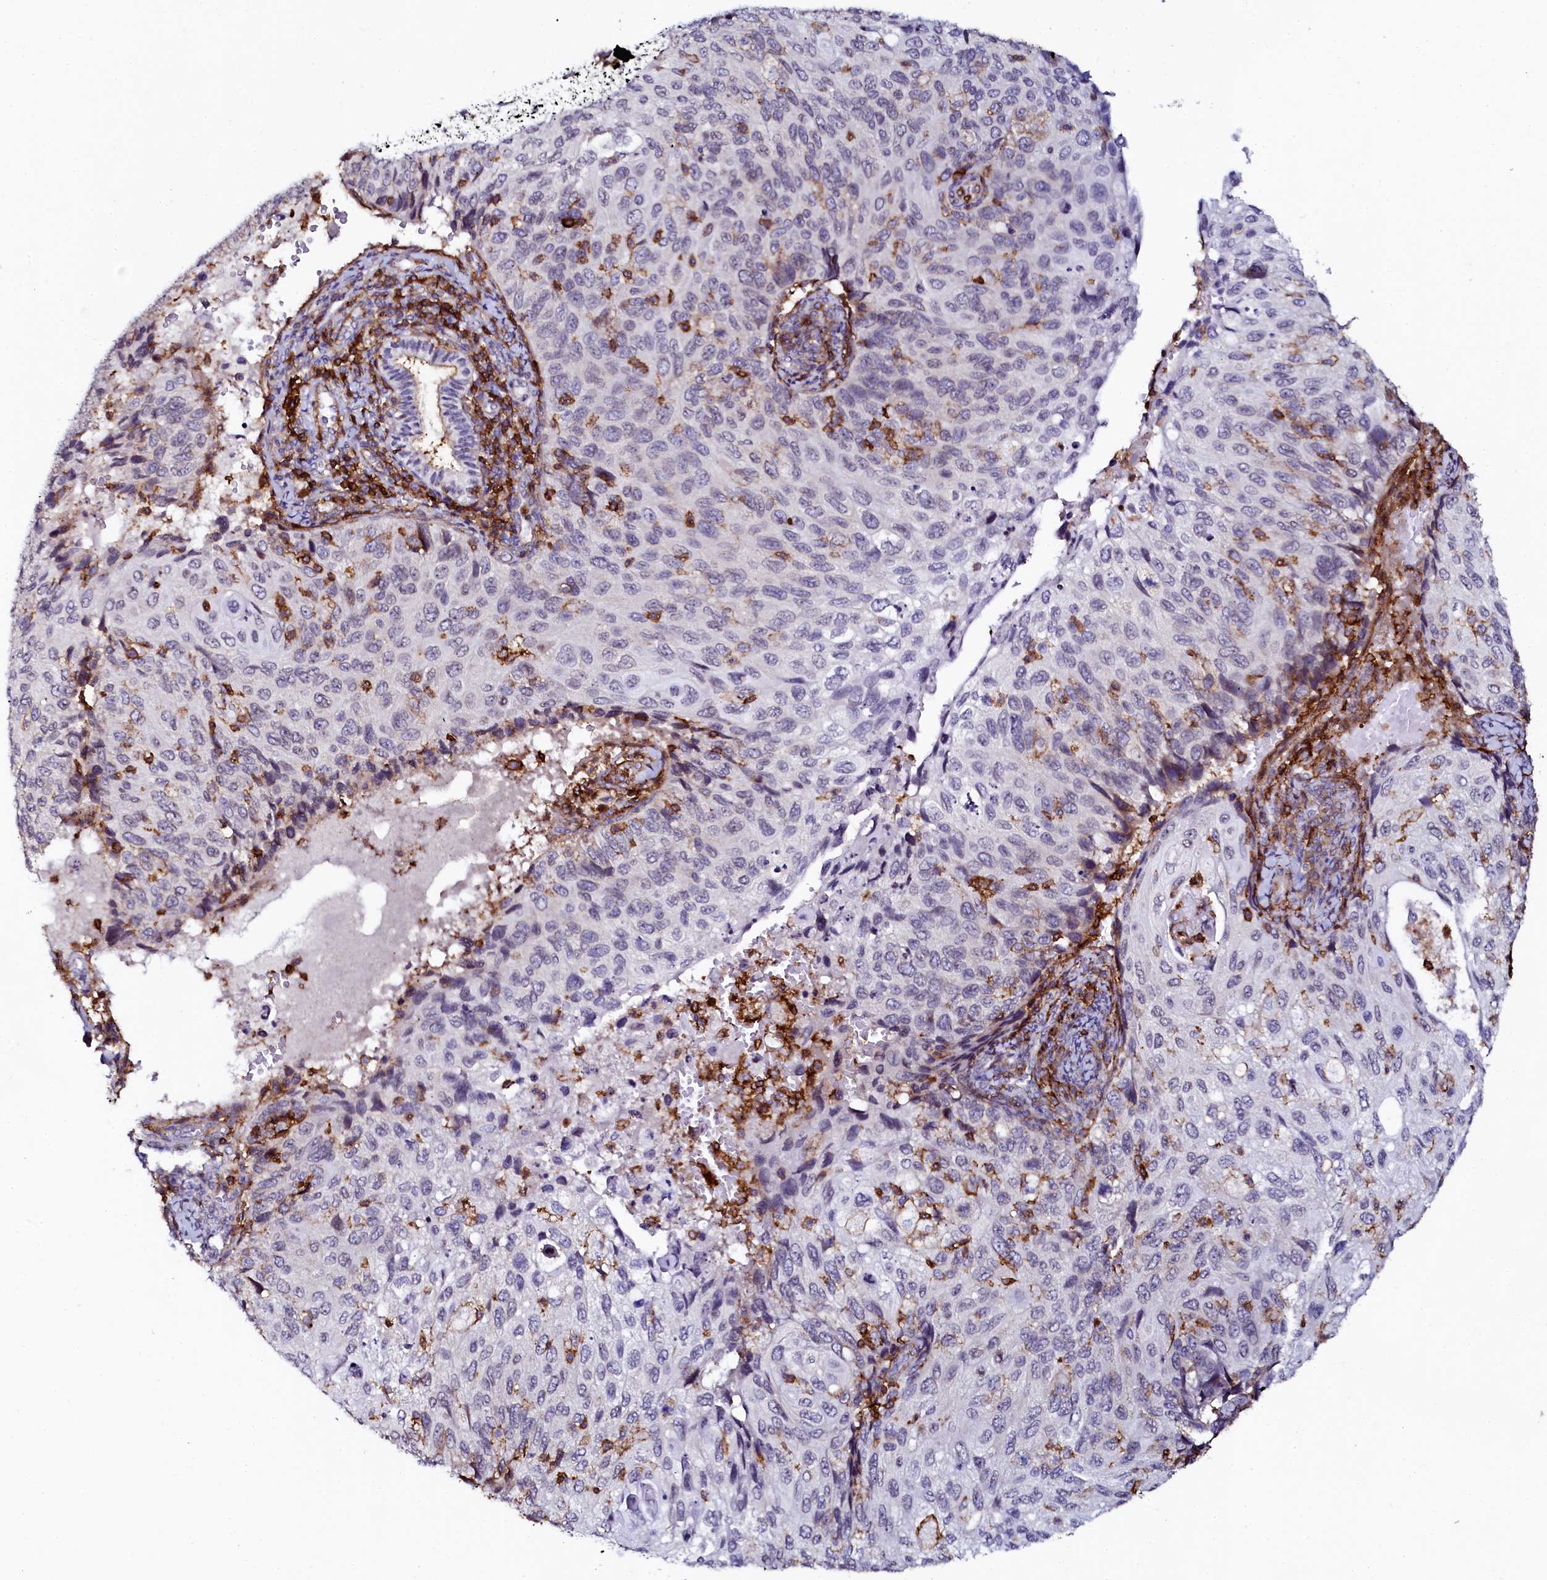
{"staining": {"intensity": "negative", "quantity": "none", "location": "none"}, "tissue": "cervical cancer", "cell_type": "Tumor cells", "image_type": "cancer", "snomed": [{"axis": "morphology", "description": "Squamous cell carcinoma, NOS"}, {"axis": "topography", "description": "Cervix"}], "caption": "There is no significant staining in tumor cells of cervical cancer (squamous cell carcinoma). (DAB immunohistochemistry (IHC) visualized using brightfield microscopy, high magnification).", "gene": "AAAS", "patient": {"sex": "female", "age": 70}}